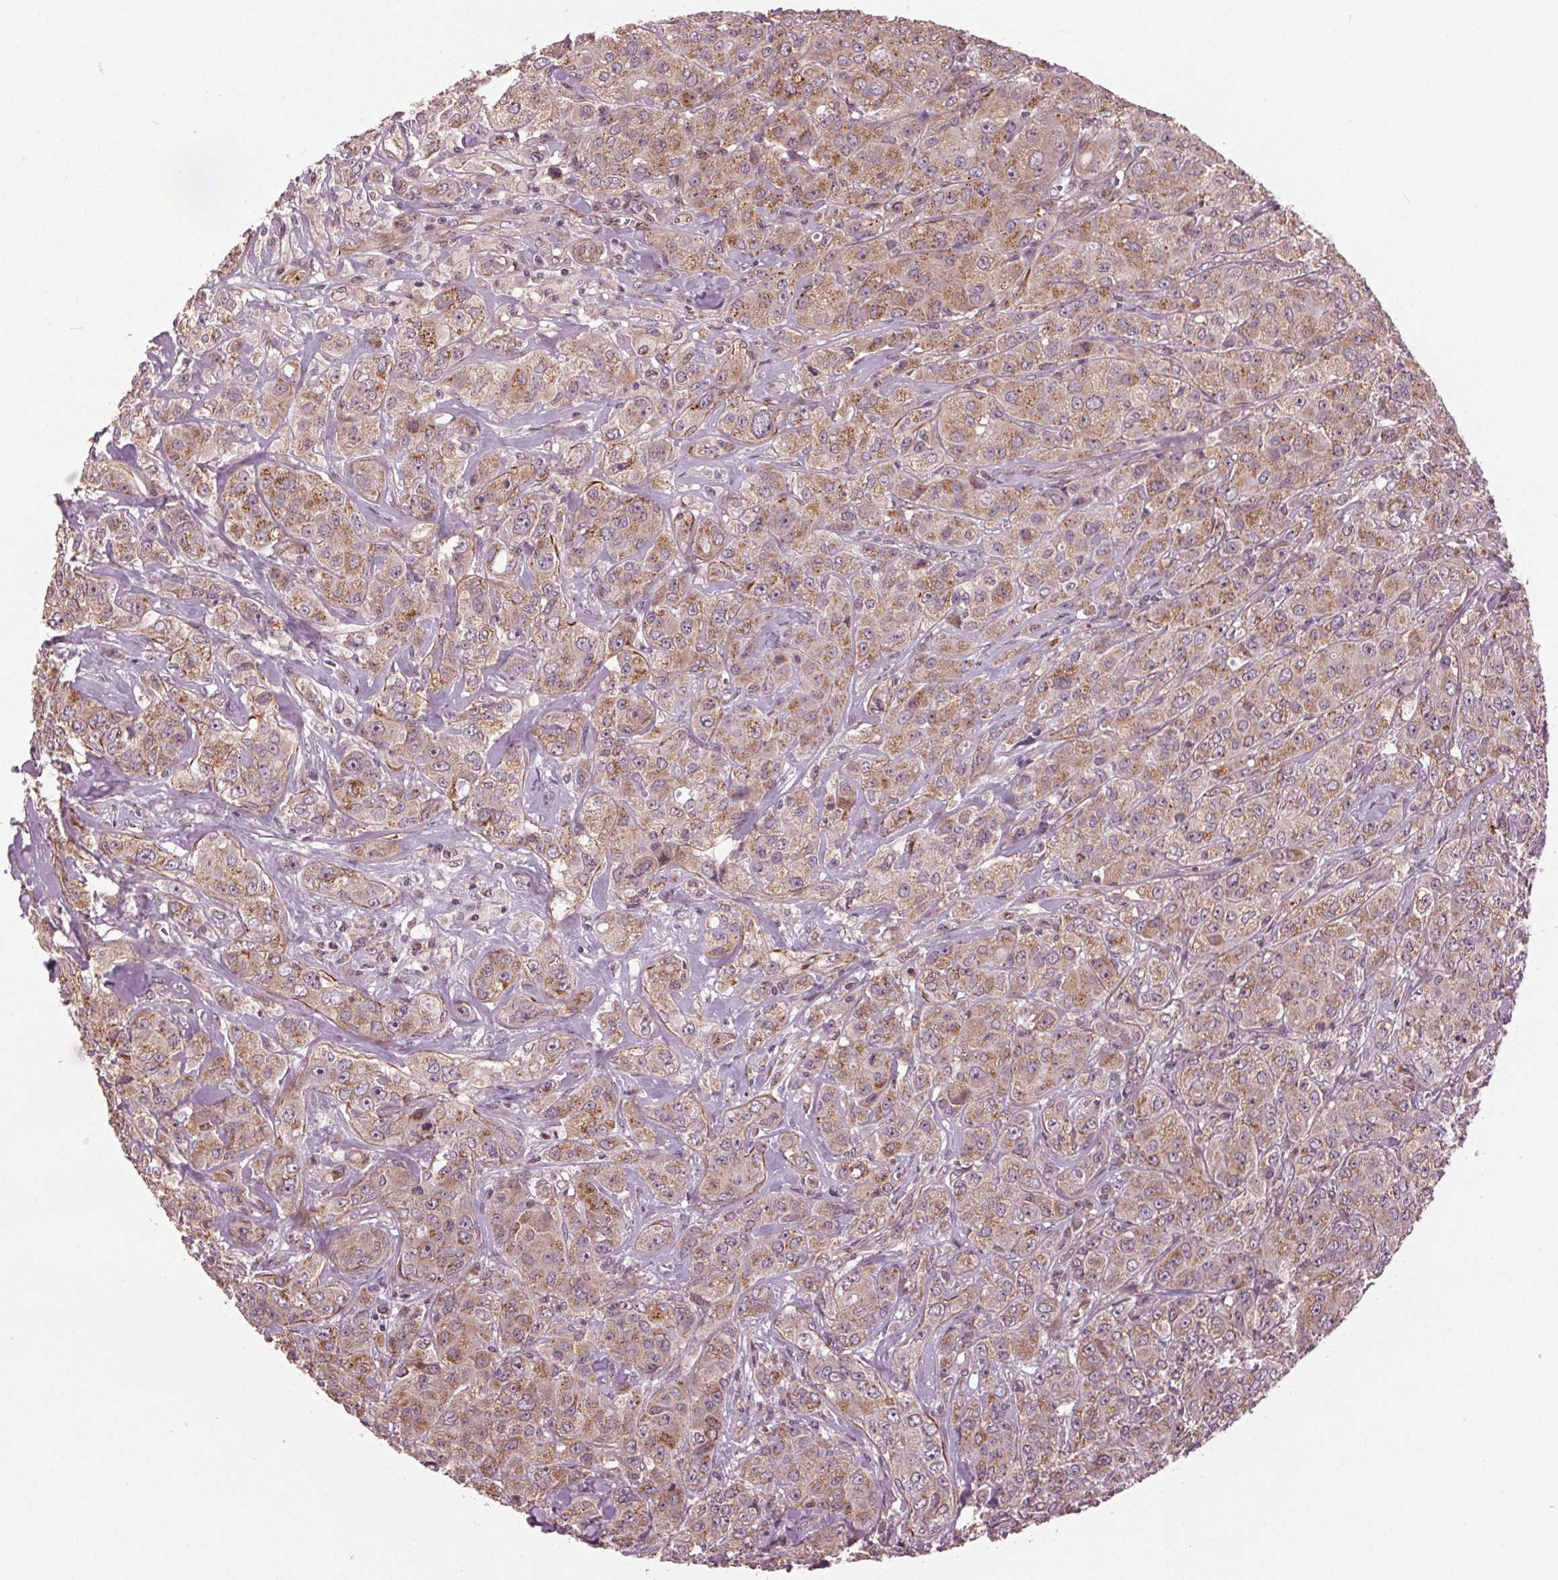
{"staining": {"intensity": "moderate", "quantity": "25%-75%", "location": "cytoplasmic/membranous"}, "tissue": "breast cancer", "cell_type": "Tumor cells", "image_type": "cancer", "snomed": [{"axis": "morphology", "description": "Duct carcinoma"}, {"axis": "topography", "description": "Breast"}], "caption": "Protein staining demonstrates moderate cytoplasmic/membranous positivity in about 25%-75% of tumor cells in breast infiltrating ductal carcinoma.", "gene": "BSDC1", "patient": {"sex": "female", "age": 43}}